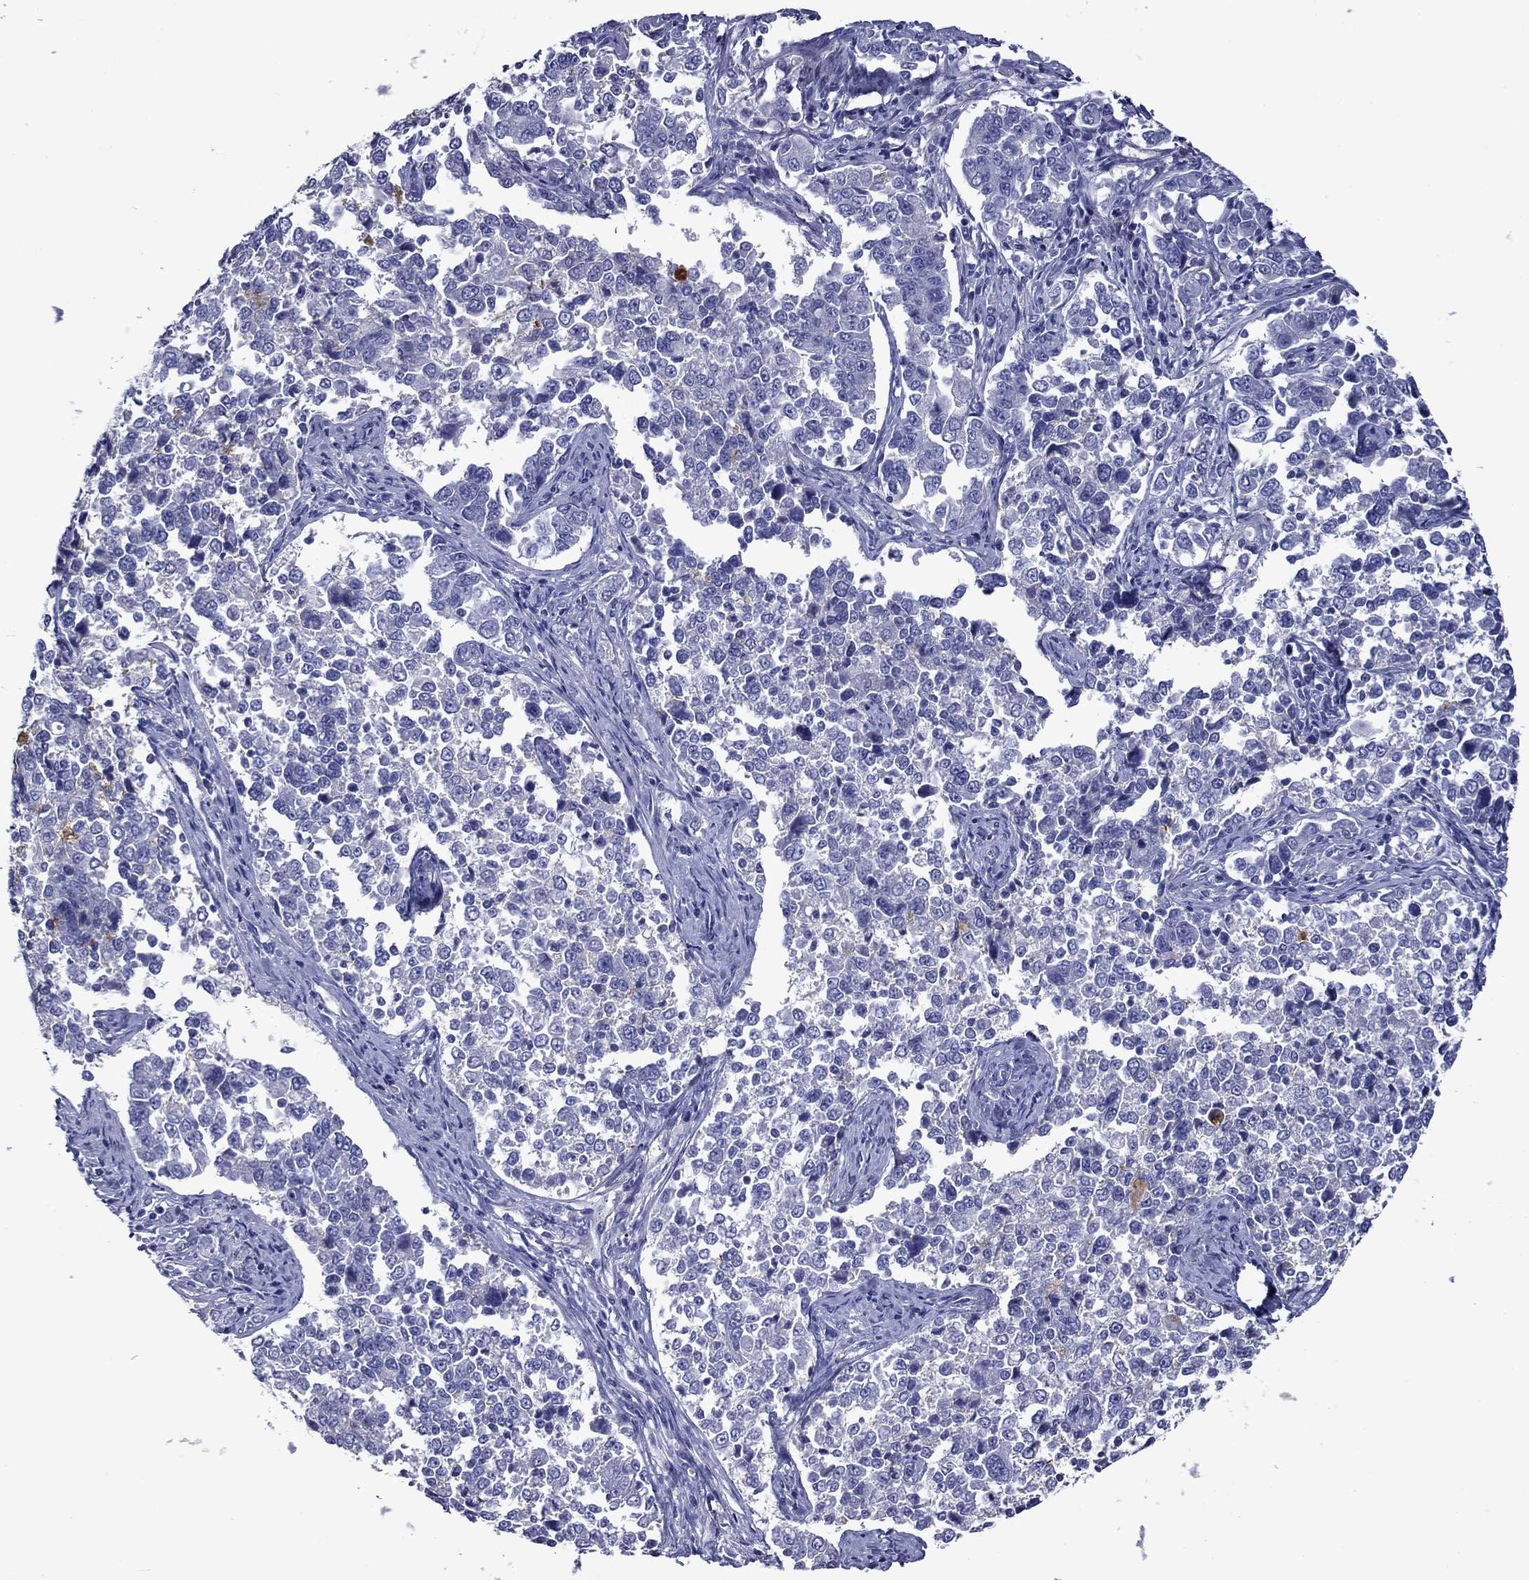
{"staining": {"intensity": "negative", "quantity": "none", "location": "none"}, "tissue": "endometrial cancer", "cell_type": "Tumor cells", "image_type": "cancer", "snomed": [{"axis": "morphology", "description": "Adenocarcinoma, NOS"}, {"axis": "topography", "description": "Endometrium"}], "caption": "Immunohistochemistry (IHC) micrograph of human endometrial cancer stained for a protein (brown), which demonstrates no staining in tumor cells. (Stains: DAB IHC with hematoxylin counter stain, Microscopy: brightfield microscopy at high magnification).", "gene": "CNDP1", "patient": {"sex": "female", "age": 43}}